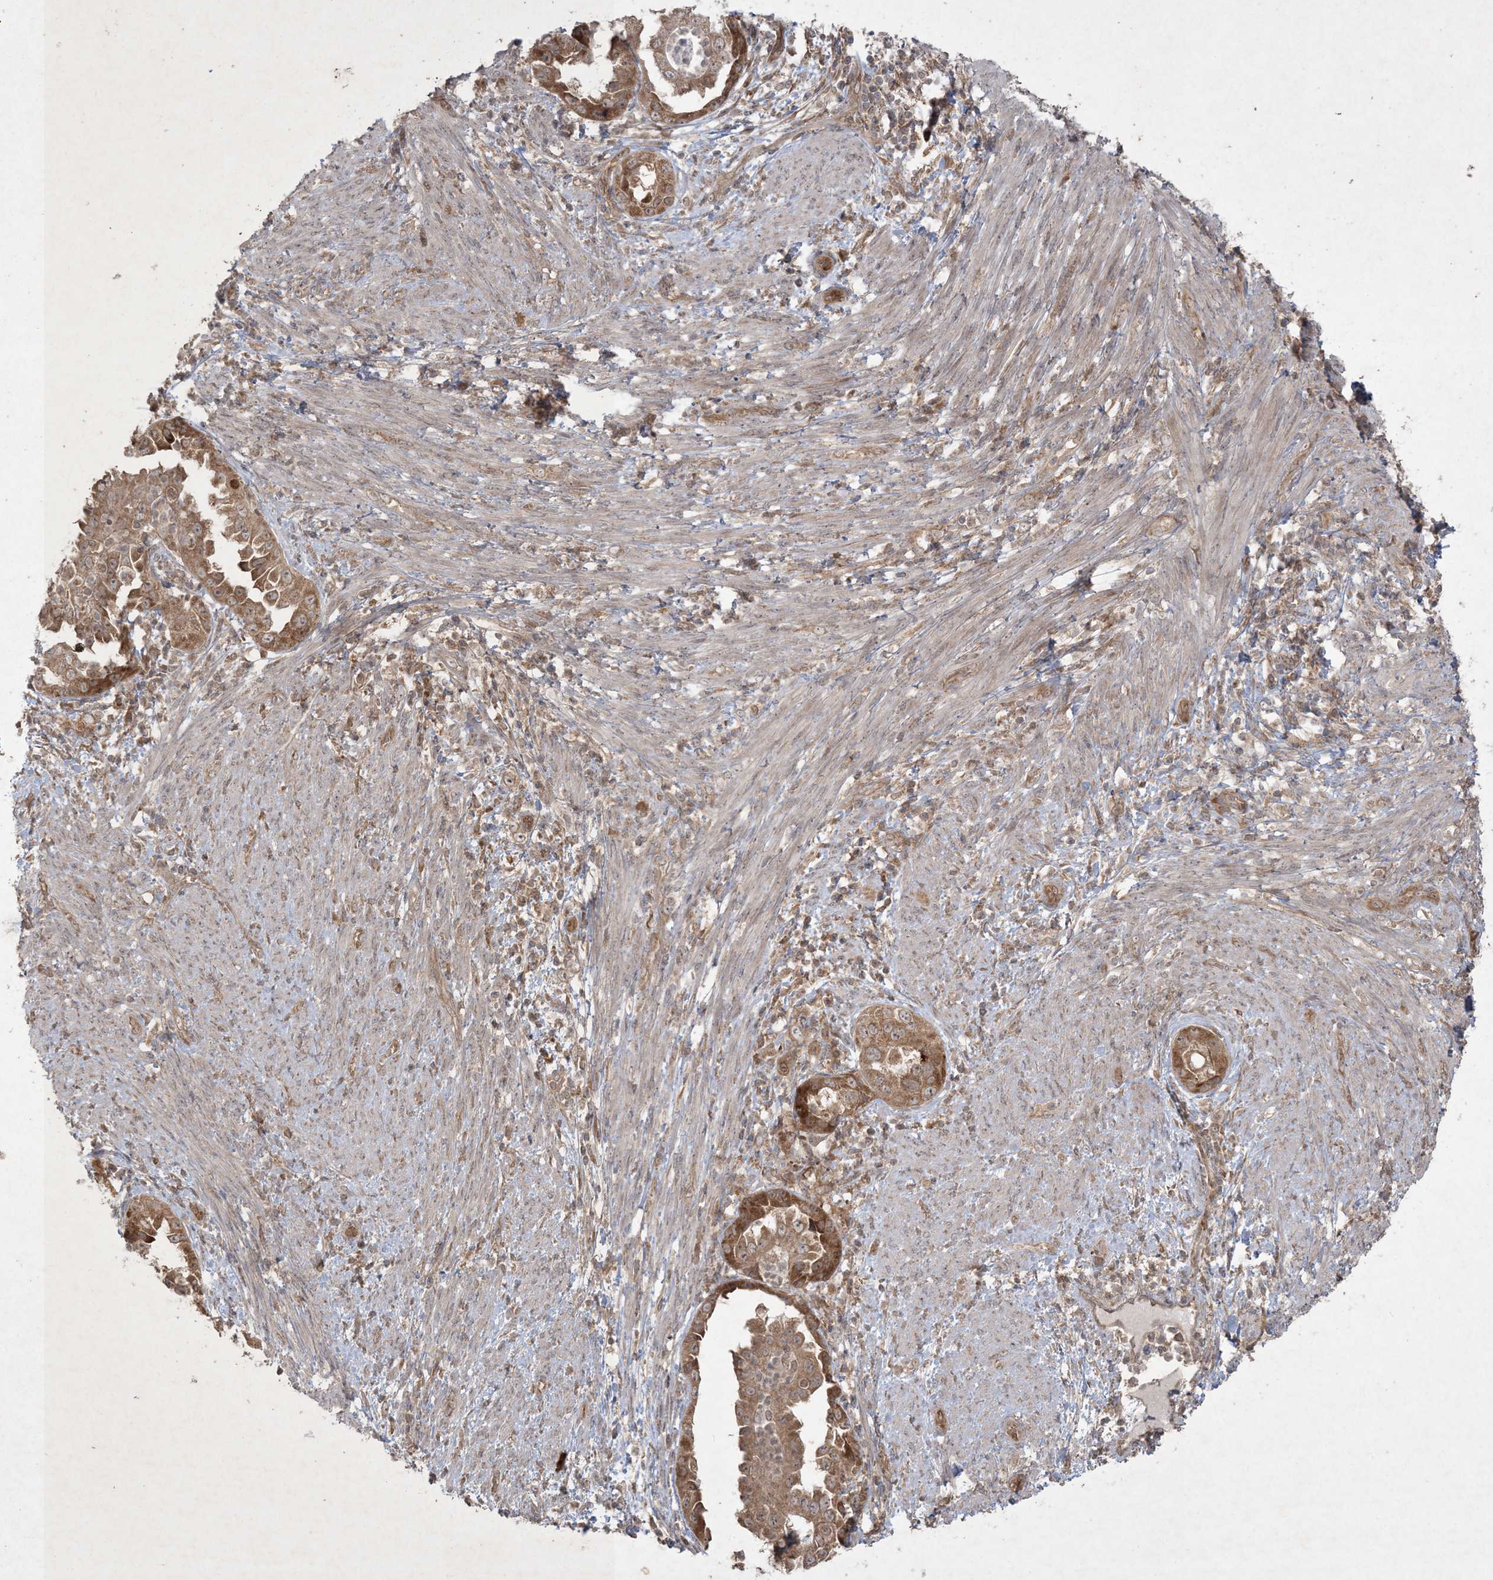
{"staining": {"intensity": "moderate", "quantity": ">75%", "location": "cytoplasmic/membranous,nuclear"}, "tissue": "endometrial cancer", "cell_type": "Tumor cells", "image_type": "cancer", "snomed": [{"axis": "morphology", "description": "Adenocarcinoma, NOS"}, {"axis": "topography", "description": "Endometrium"}], "caption": "Human endometrial adenocarcinoma stained for a protein (brown) displays moderate cytoplasmic/membranous and nuclear positive expression in approximately >75% of tumor cells.", "gene": "NRBP2", "patient": {"sex": "female", "age": 85}}